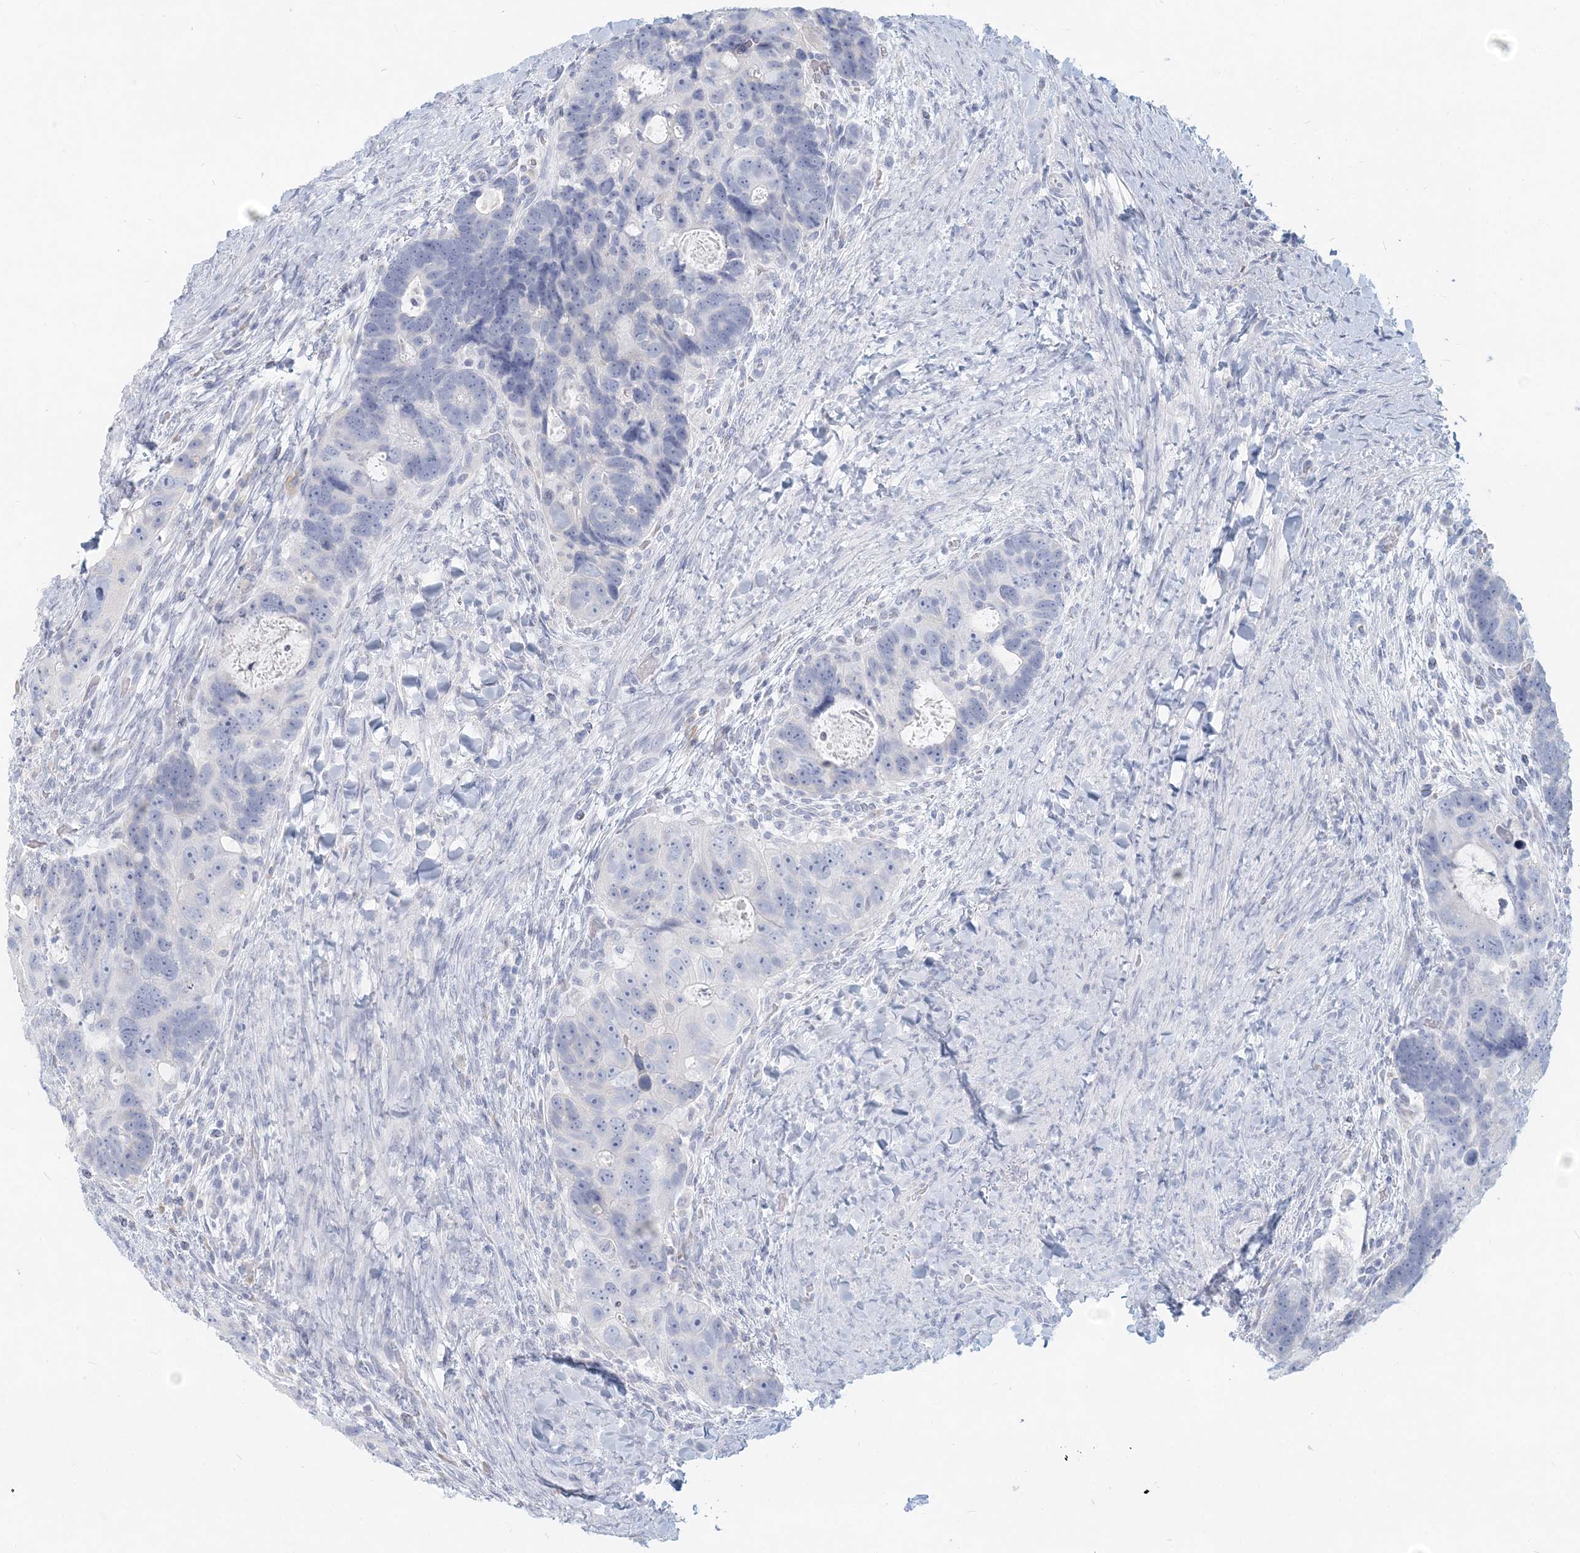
{"staining": {"intensity": "negative", "quantity": "none", "location": "none"}, "tissue": "colorectal cancer", "cell_type": "Tumor cells", "image_type": "cancer", "snomed": [{"axis": "morphology", "description": "Adenocarcinoma, NOS"}, {"axis": "topography", "description": "Rectum"}], "caption": "Histopathology image shows no significant protein positivity in tumor cells of colorectal cancer (adenocarcinoma). Brightfield microscopy of immunohistochemistry (IHC) stained with DAB (brown) and hematoxylin (blue), captured at high magnification.", "gene": "CSN1S1", "patient": {"sex": "male", "age": 59}}